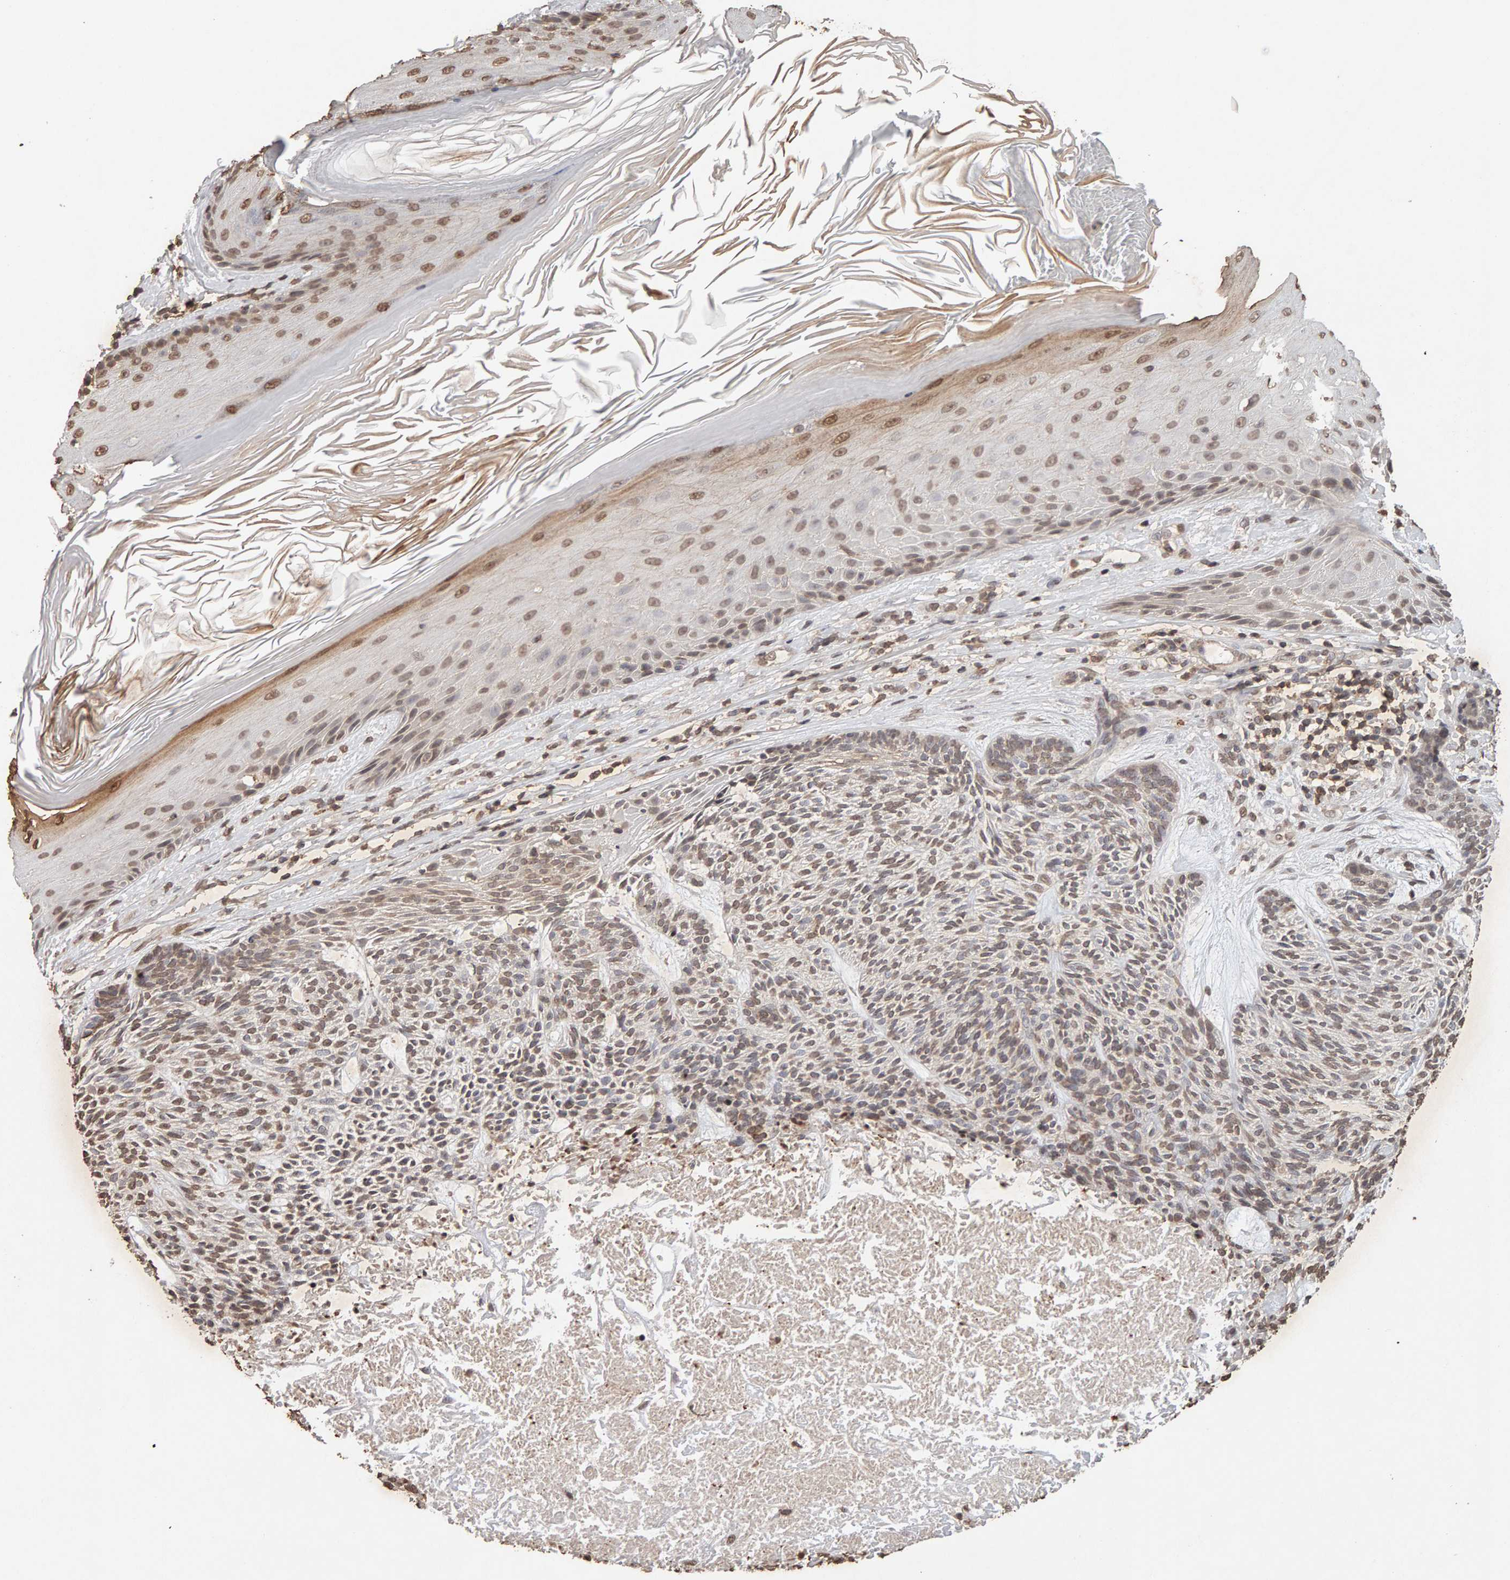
{"staining": {"intensity": "weak", "quantity": ">75%", "location": "nuclear"}, "tissue": "skin cancer", "cell_type": "Tumor cells", "image_type": "cancer", "snomed": [{"axis": "morphology", "description": "Basal cell carcinoma"}, {"axis": "topography", "description": "Skin"}], "caption": "Weak nuclear staining is identified in about >75% of tumor cells in skin basal cell carcinoma.", "gene": "DNAJB5", "patient": {"sex": "male", "age": 55}}